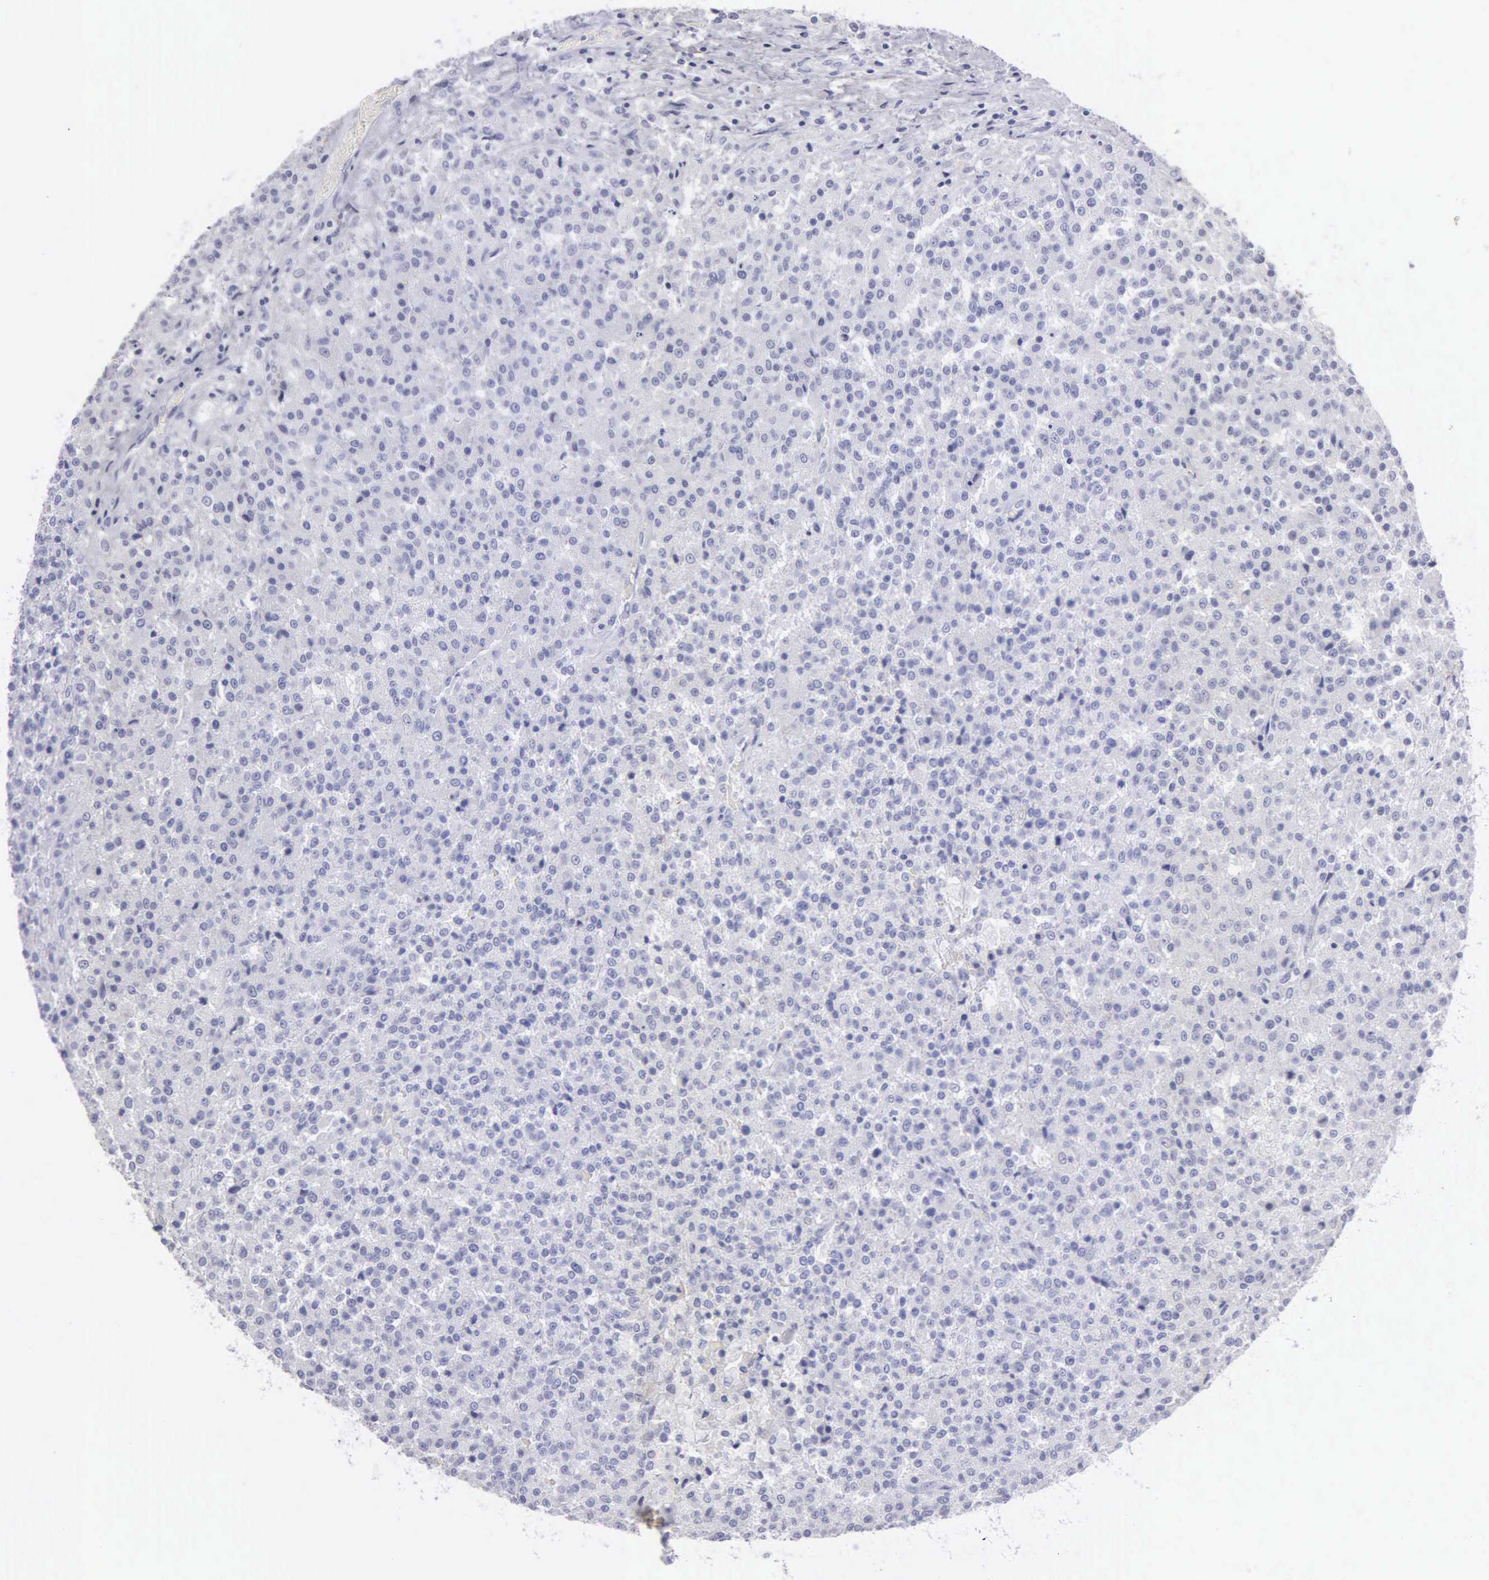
{"staining": {"intensity": "negative", "quantity": "none", "location": "none"}, "tissue": "testis cancer", "cell_type": "Tumor cells", "image_type": "cancer", "snomed": [{"axis": "morphology", "description": "Seminoma, NOS"}, {"axis": "topography", "description": "Testis"}], "caption": "Seminoma (testis) was stained to show a protein in brown. There is no significant expression in tumor cells.", "gene": "FBLN5", "patient": {"sex": "male", "age": 59}}